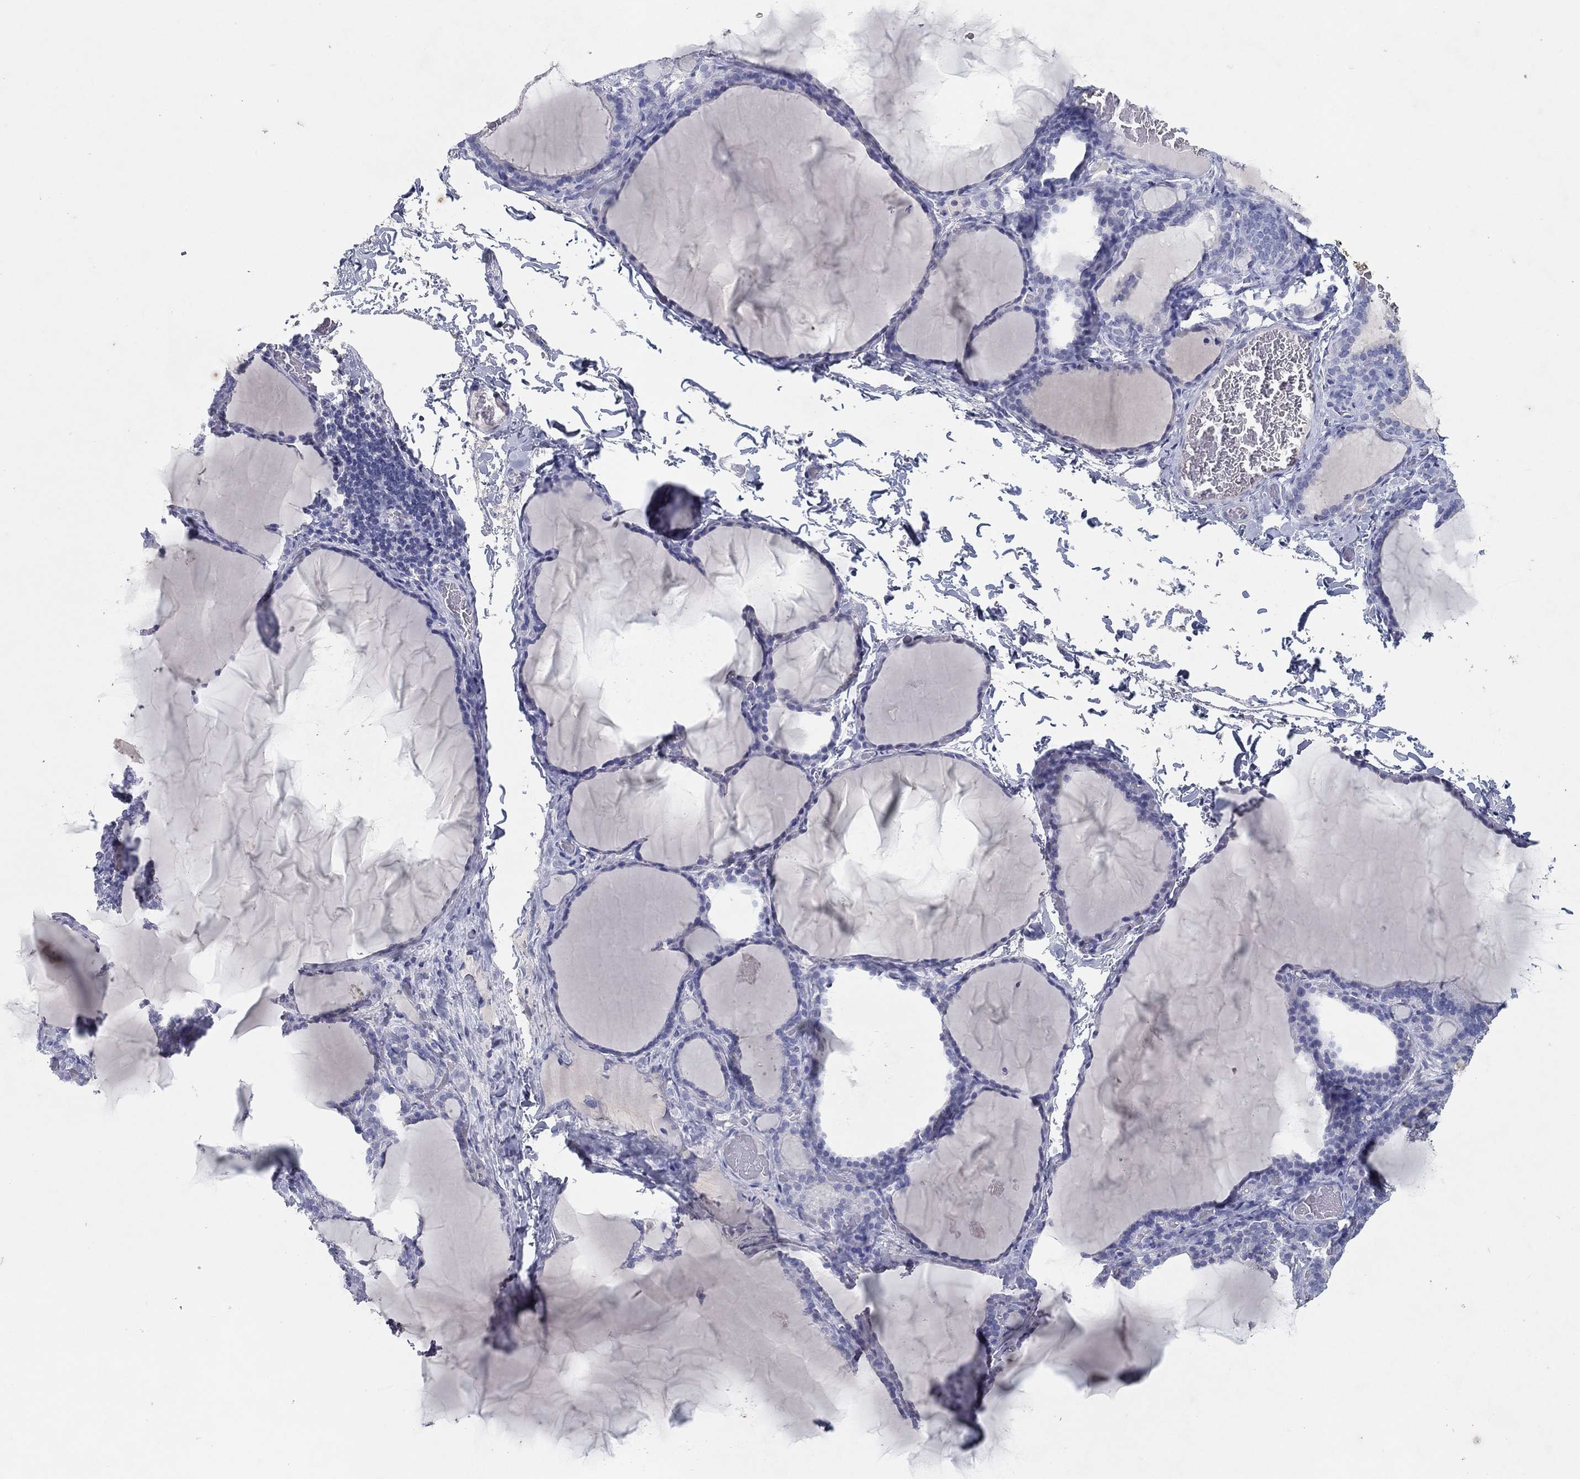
{"staining": {"intensity": "negative", "quantity": "none", "location": "none"}, "tissue": "thyroid gland", "cell_type": "Glandular cells", "image_type": "normal", "snomed": [{"axis": "morphology", "description": "Normal tissue, NOS"}, {"axis": "morphology", "description": "Hyperplasia, NOS"}, {"axis": "topography", "description": "Thyroid gland"}], "caption": "High magnification brightfield microscopy of normal thyroid gland stained with DAB (brown) and counterstained with hematoxylin (blue): glandular cells show no significant expression.", "gene": "CPT1B", "patient": {"sex": "female", "age": 27}}